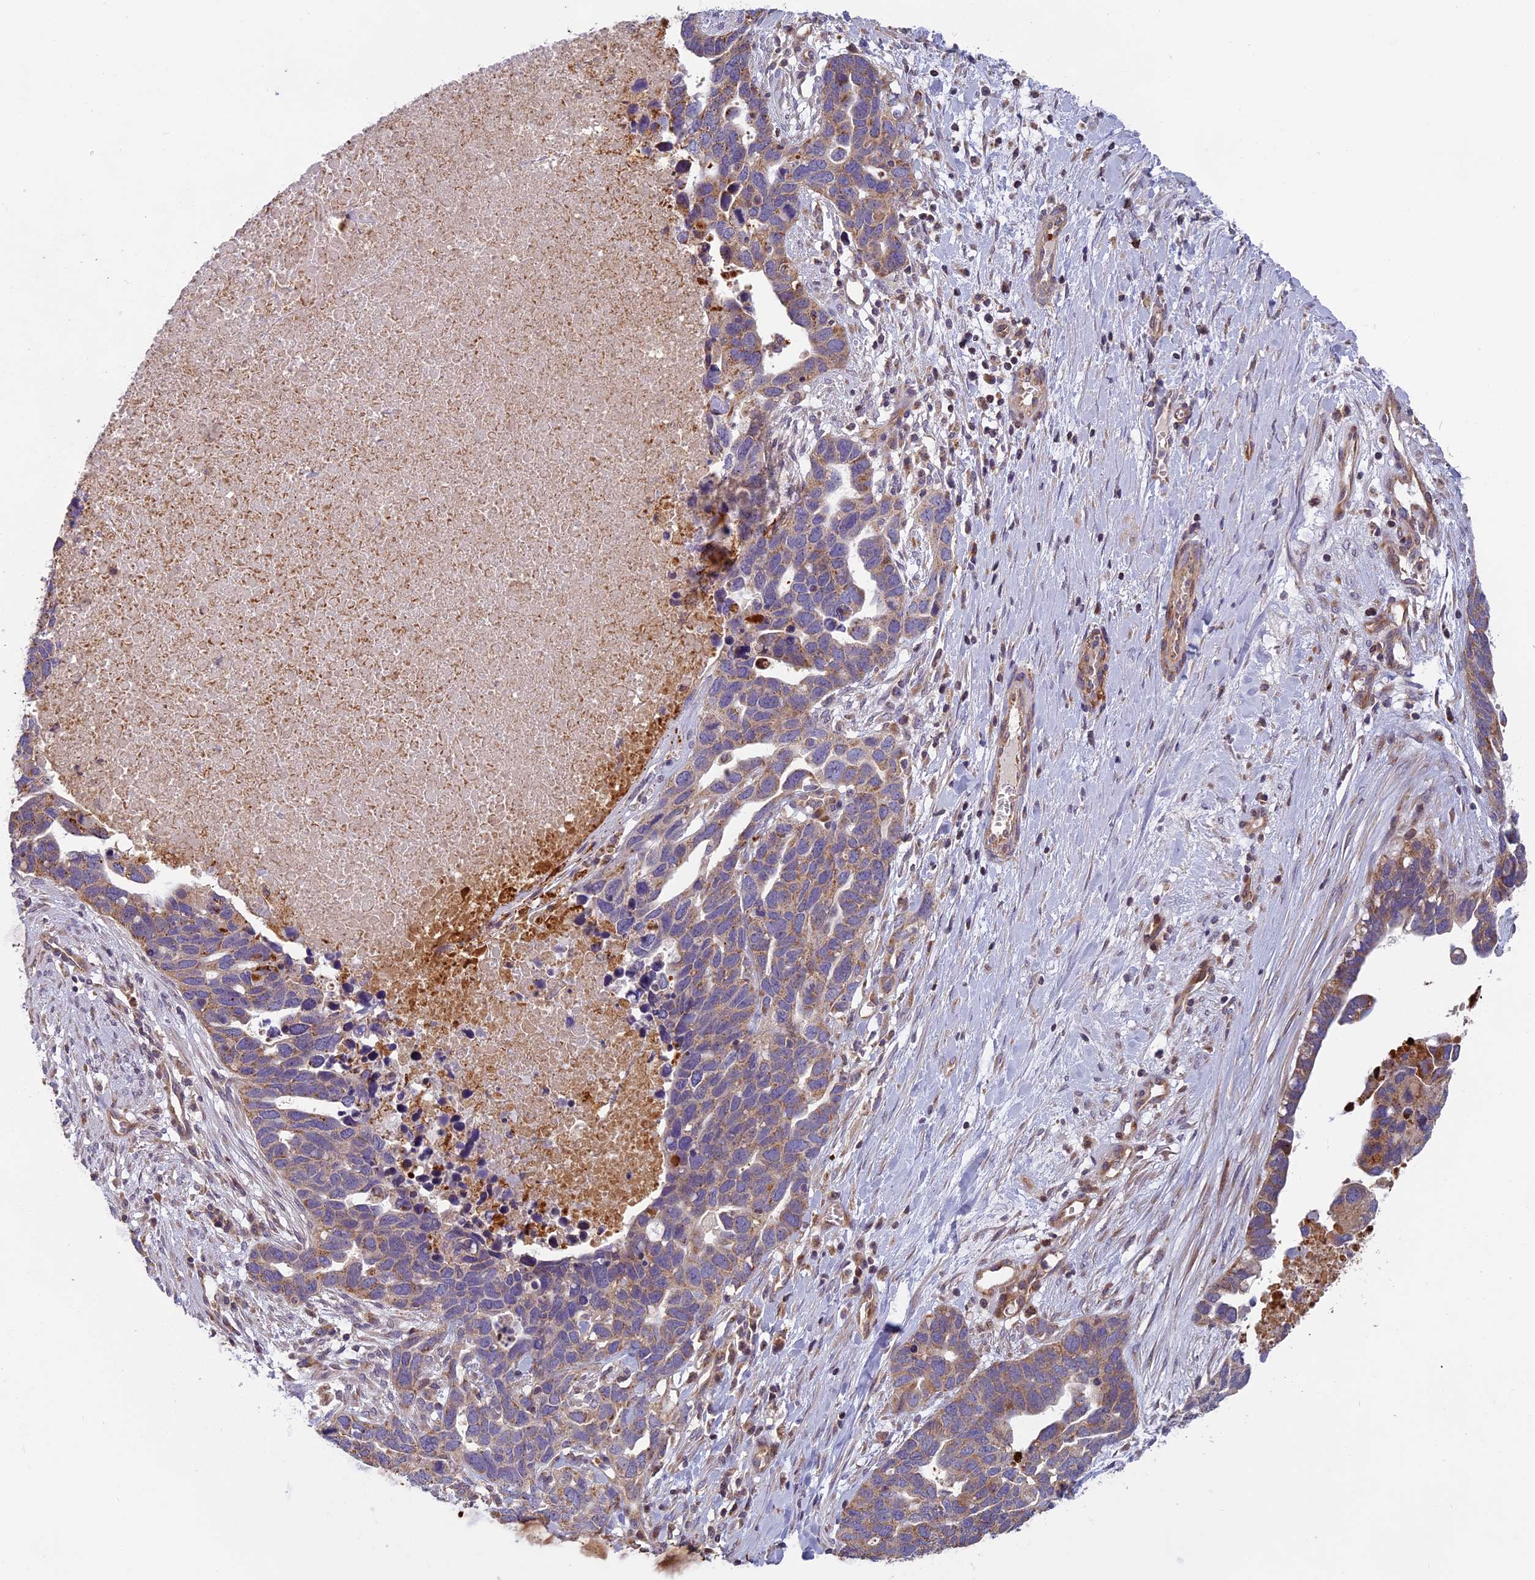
{"staining": {"intensity": "weak", "quantity": "25%-75%", "location": "cytoplasmic/membranous"}, "tissue": "ovarian cancer", "cell_type": "Tumor cells", "image_type": "cancer", "snomed": [{"axis": "morphology", "description": "Cystadenocarcinoma, serous, NOS"}, {"axis": "topography", "description": "Ovary"}], "caption": "Immunohistochemical staining of ovarian cancer demonstrates low levels of weak cytoplasmic/membranous staining in about 25%-75% of tumor cells. (Stains: DAB (3,3'-diaminobenzidine) in brown, nuclei in blue, Microscopy: brightfield microscopy at high magnification).", "gene": "EDAR", "patient": {"sex": "female", "age": 54}}